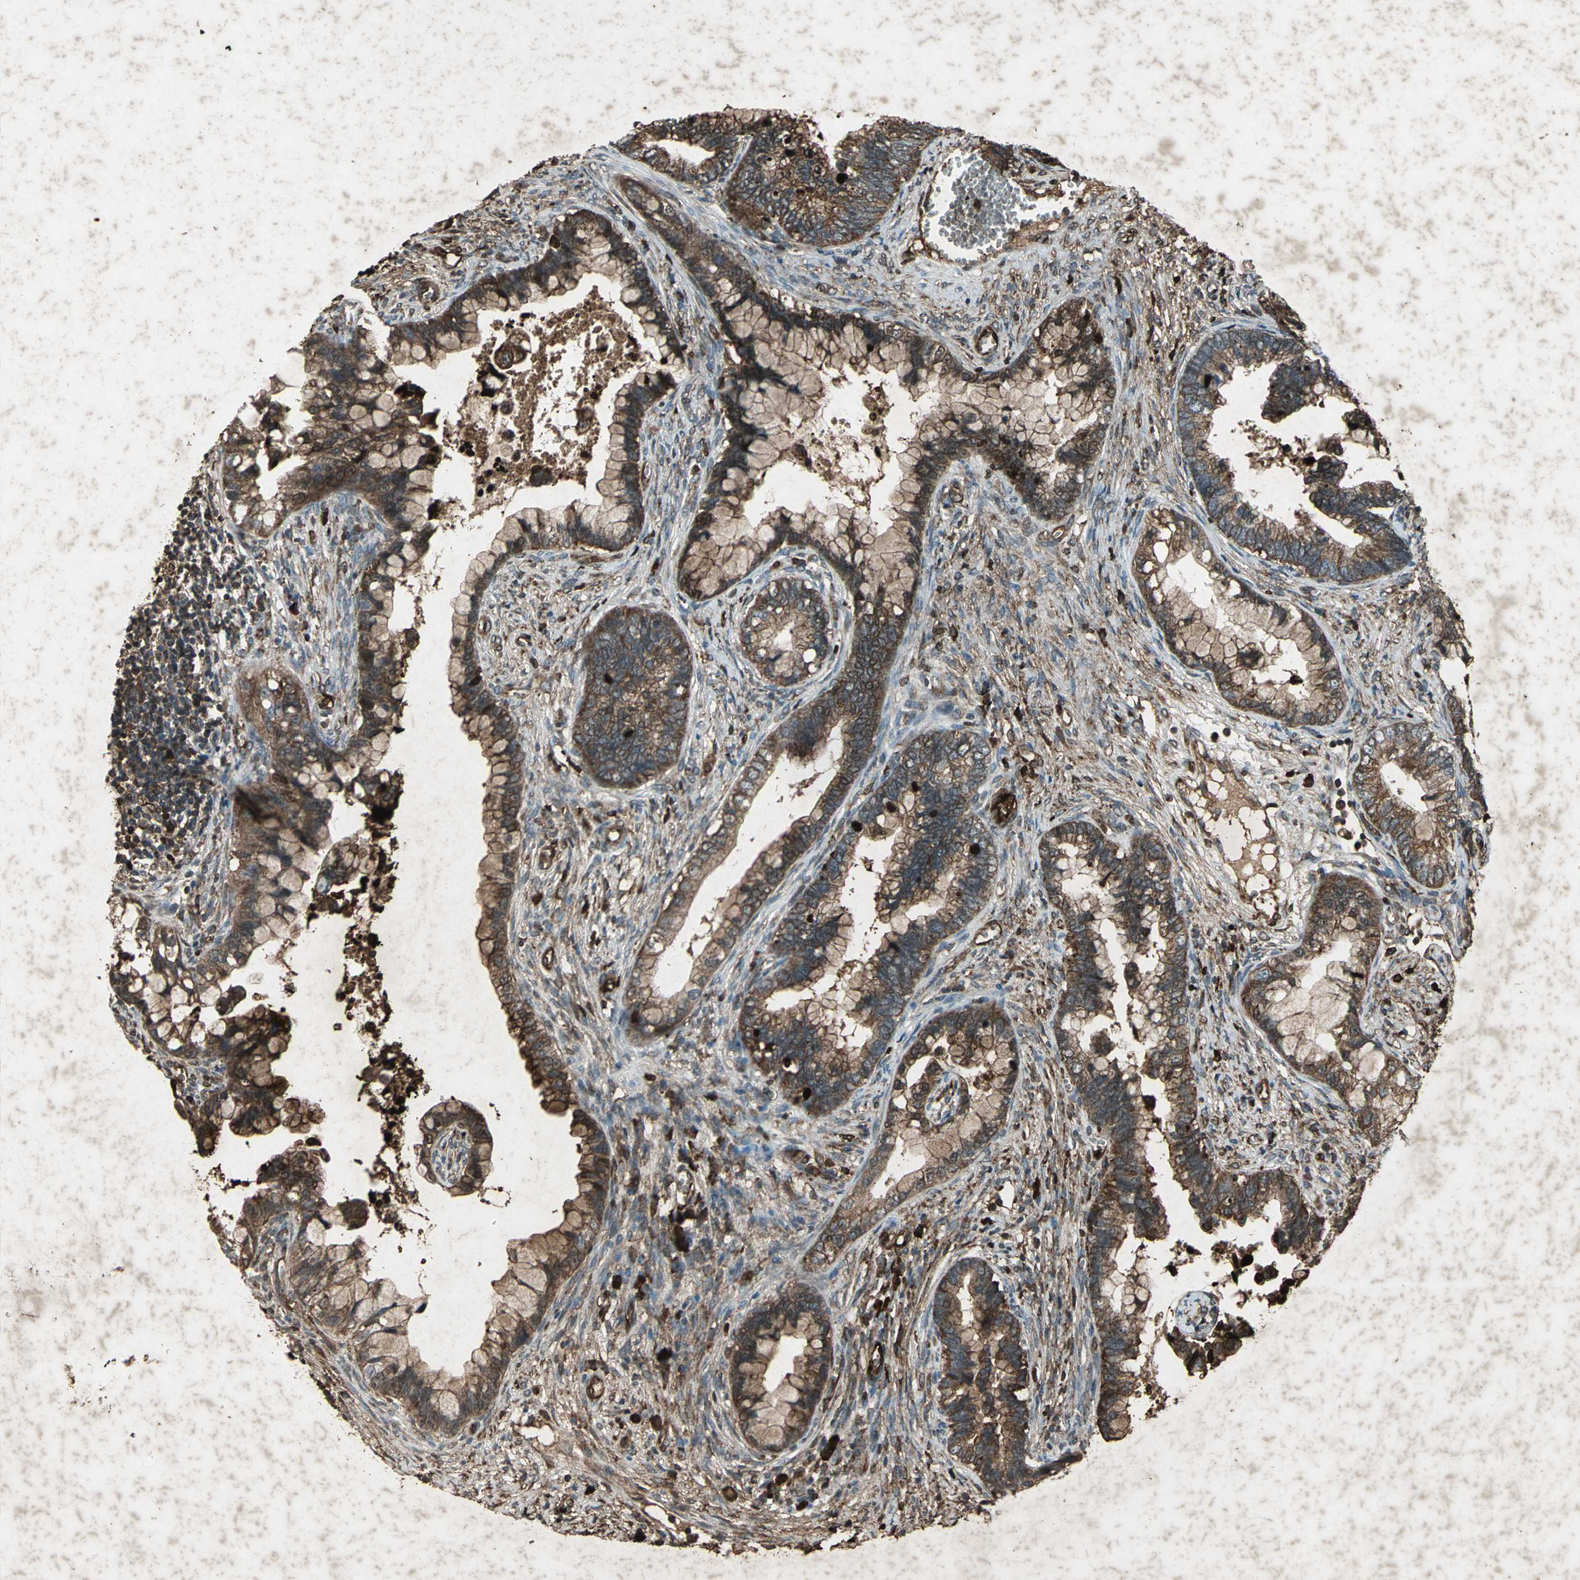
{"staining": {"intensity": "strong", "quantity": ">75%", "location": "cytoplasmic/membranous,nuclear"}, "tissue": "cervical cancer", "cell_type": "Tumor cells", "image_type": "cancer", "snomed": [{"axis": "morphology", "description": "Adenocarcinoma, NOS"}, {"axis": "topography", "description": "Cervix"}], "caption": "The immunohistochemical stain labels strong cytoplasmic/membranous and nuclear positivity in tumor cells of adenocarcinoma (cervical) tissue.", "gene": "SEPTIN4", "patient": {"sex": "female", "age": 44}}